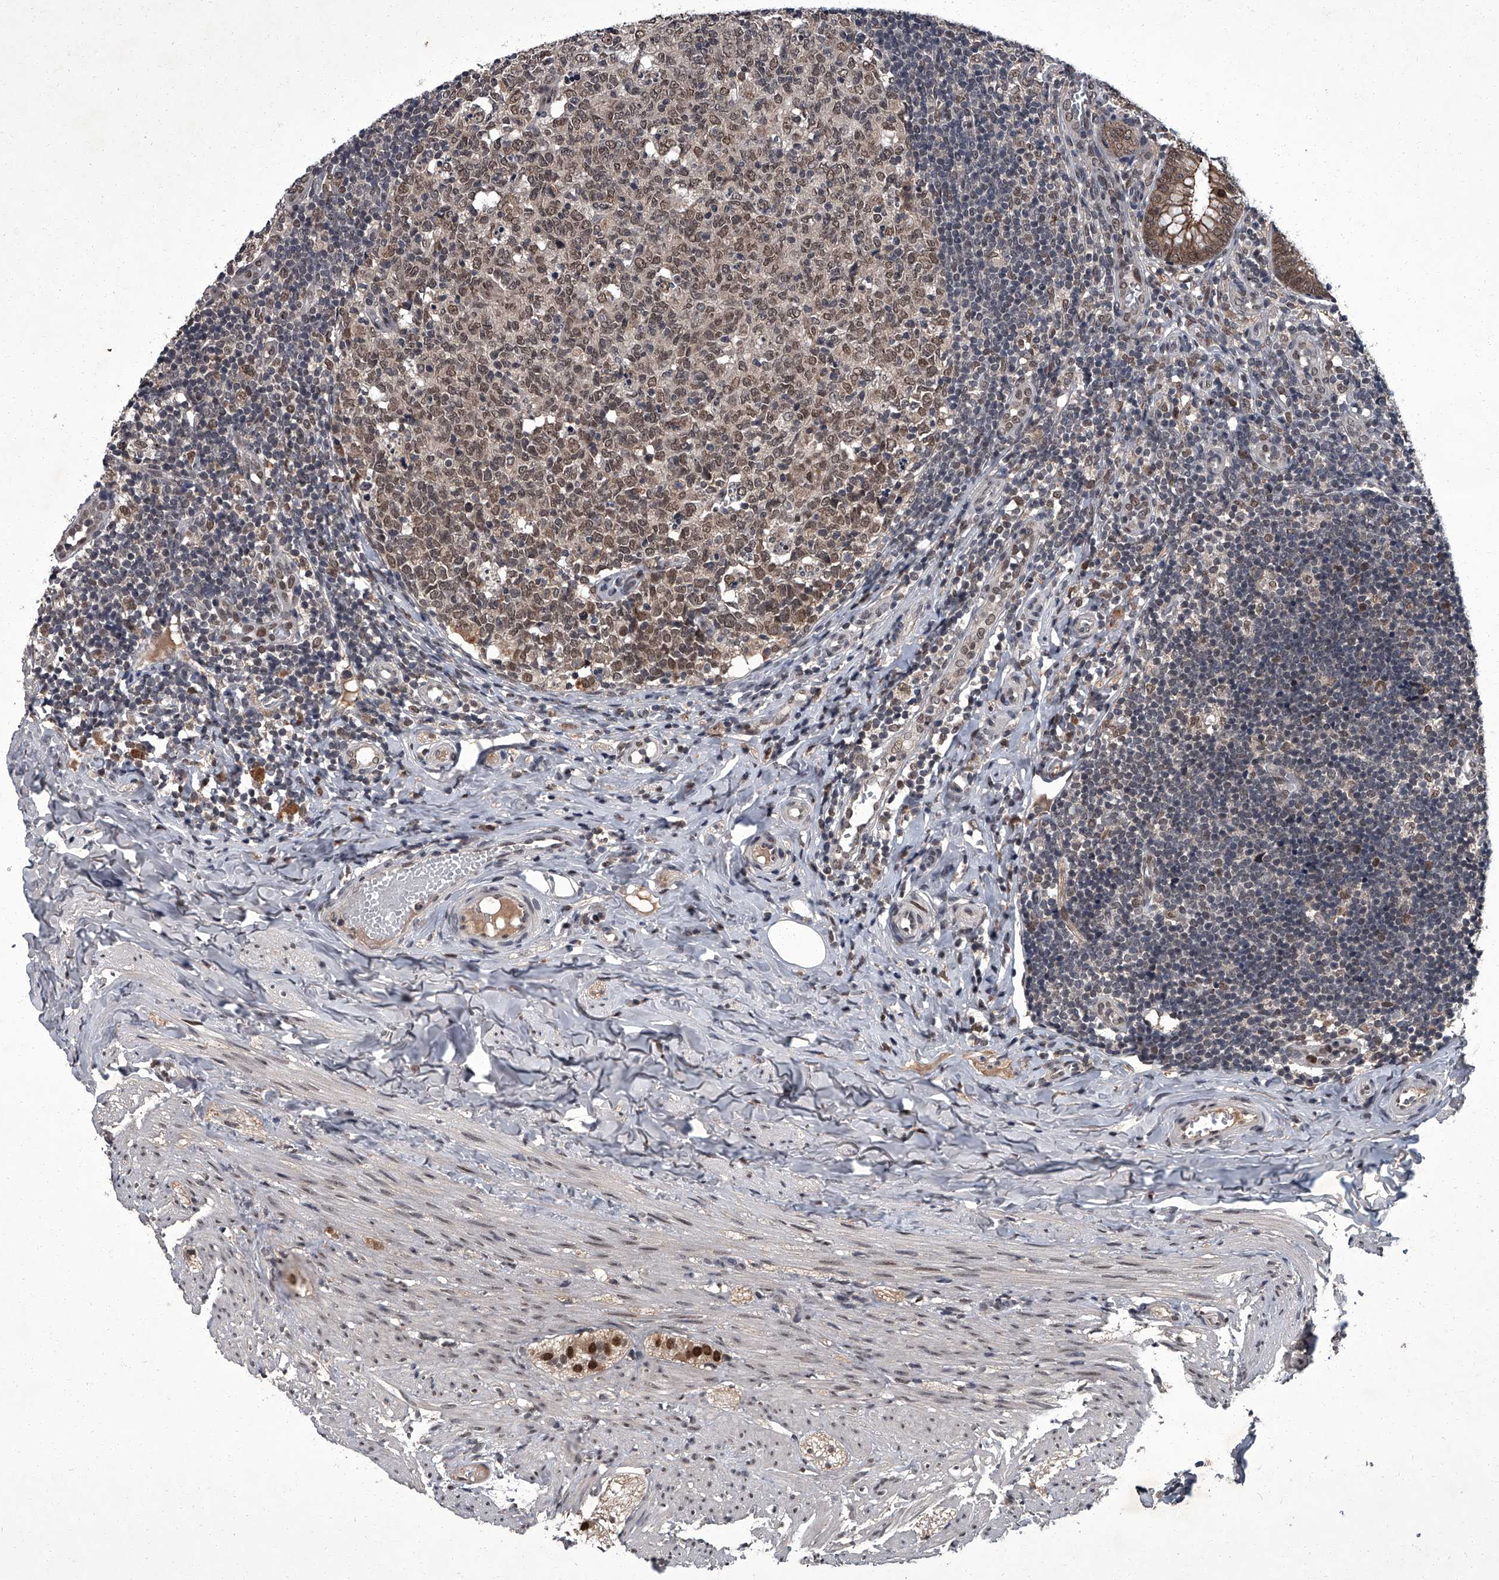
{"staining": {"intensity": "moderate", "quantity": ">75%", "location": "cytoplasmic/membranous,nuclear"}, "tissue": "appendix", "cell_type": "Glandular cells", "image_type": "normal", "snomed": [{"axis": "morphology", "description": "Normal tissue, NOS"}, {"axis": "topography", "description": "Appendix"}], "caption": "This image reveals IHC staining of benign human appendix, with medium moderate cytoplasmic/membranous,nuclear staining in approximately >75% of glandular cells.", "gene": "ZNF518B", "patient": {"sex": "male", "age": 8}}